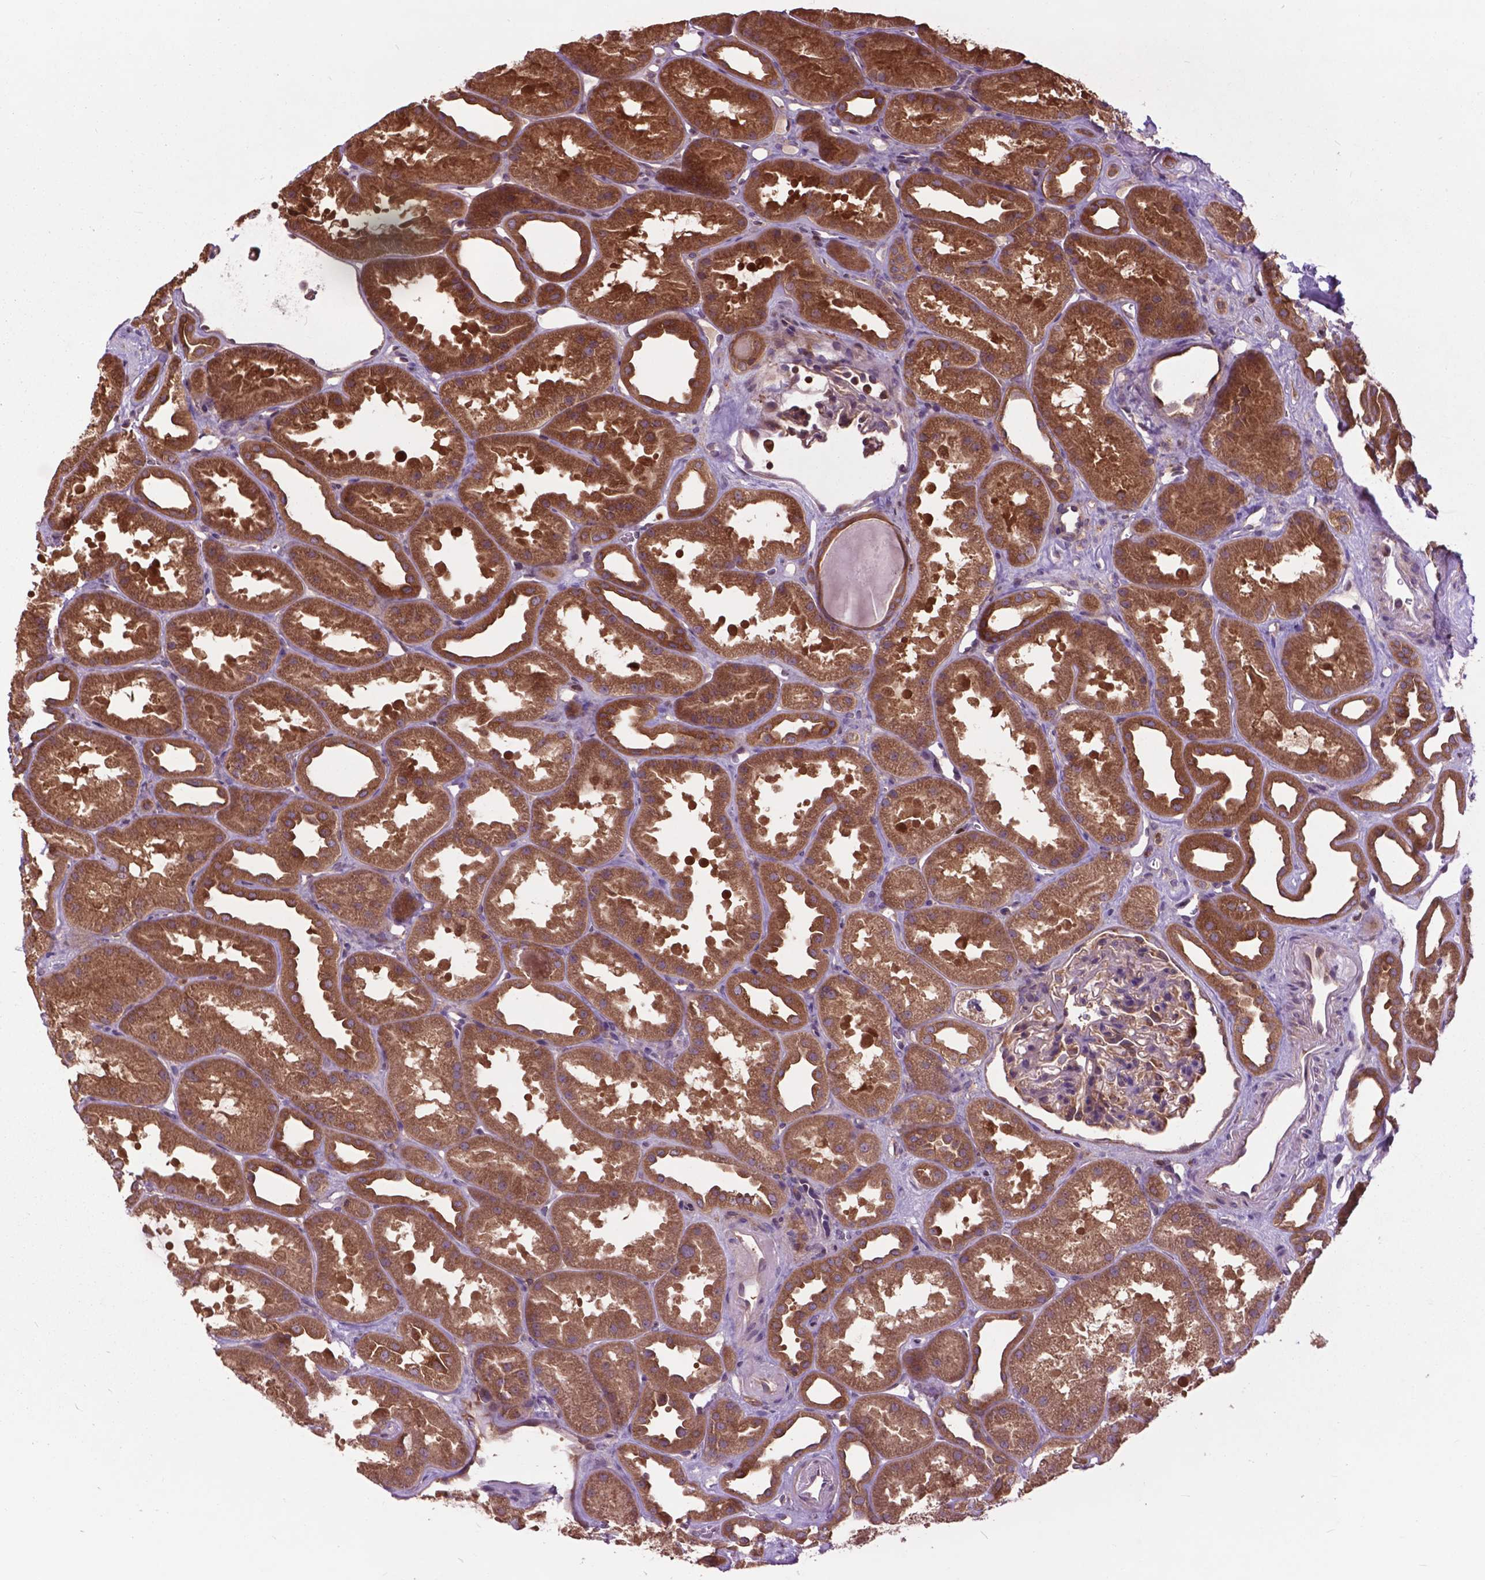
{"staining": {"intensity": "moderate", "quantity": "25%-75%", "location": "cytoplasmic/membranous"}, "tissue": "kidney", "cell_type": "Cells in glomeruli", "image_type": "normal", "snomed": [{"axis": "morphology", "description": "Normal tissue, NOS"}, {"axis": "topography", "description": "Kidney"}], "caption": "Immunohistochemical staining of benign human kidney reveals medium levels of moderate cytoplasmic/membranous positivity in about 25%-75% of cells in glomeruli. The protein is shown in brown color, while the nuclei are stained blue.", "gene": "ARAF", "patient": {"sex": "male", "age": 61}}